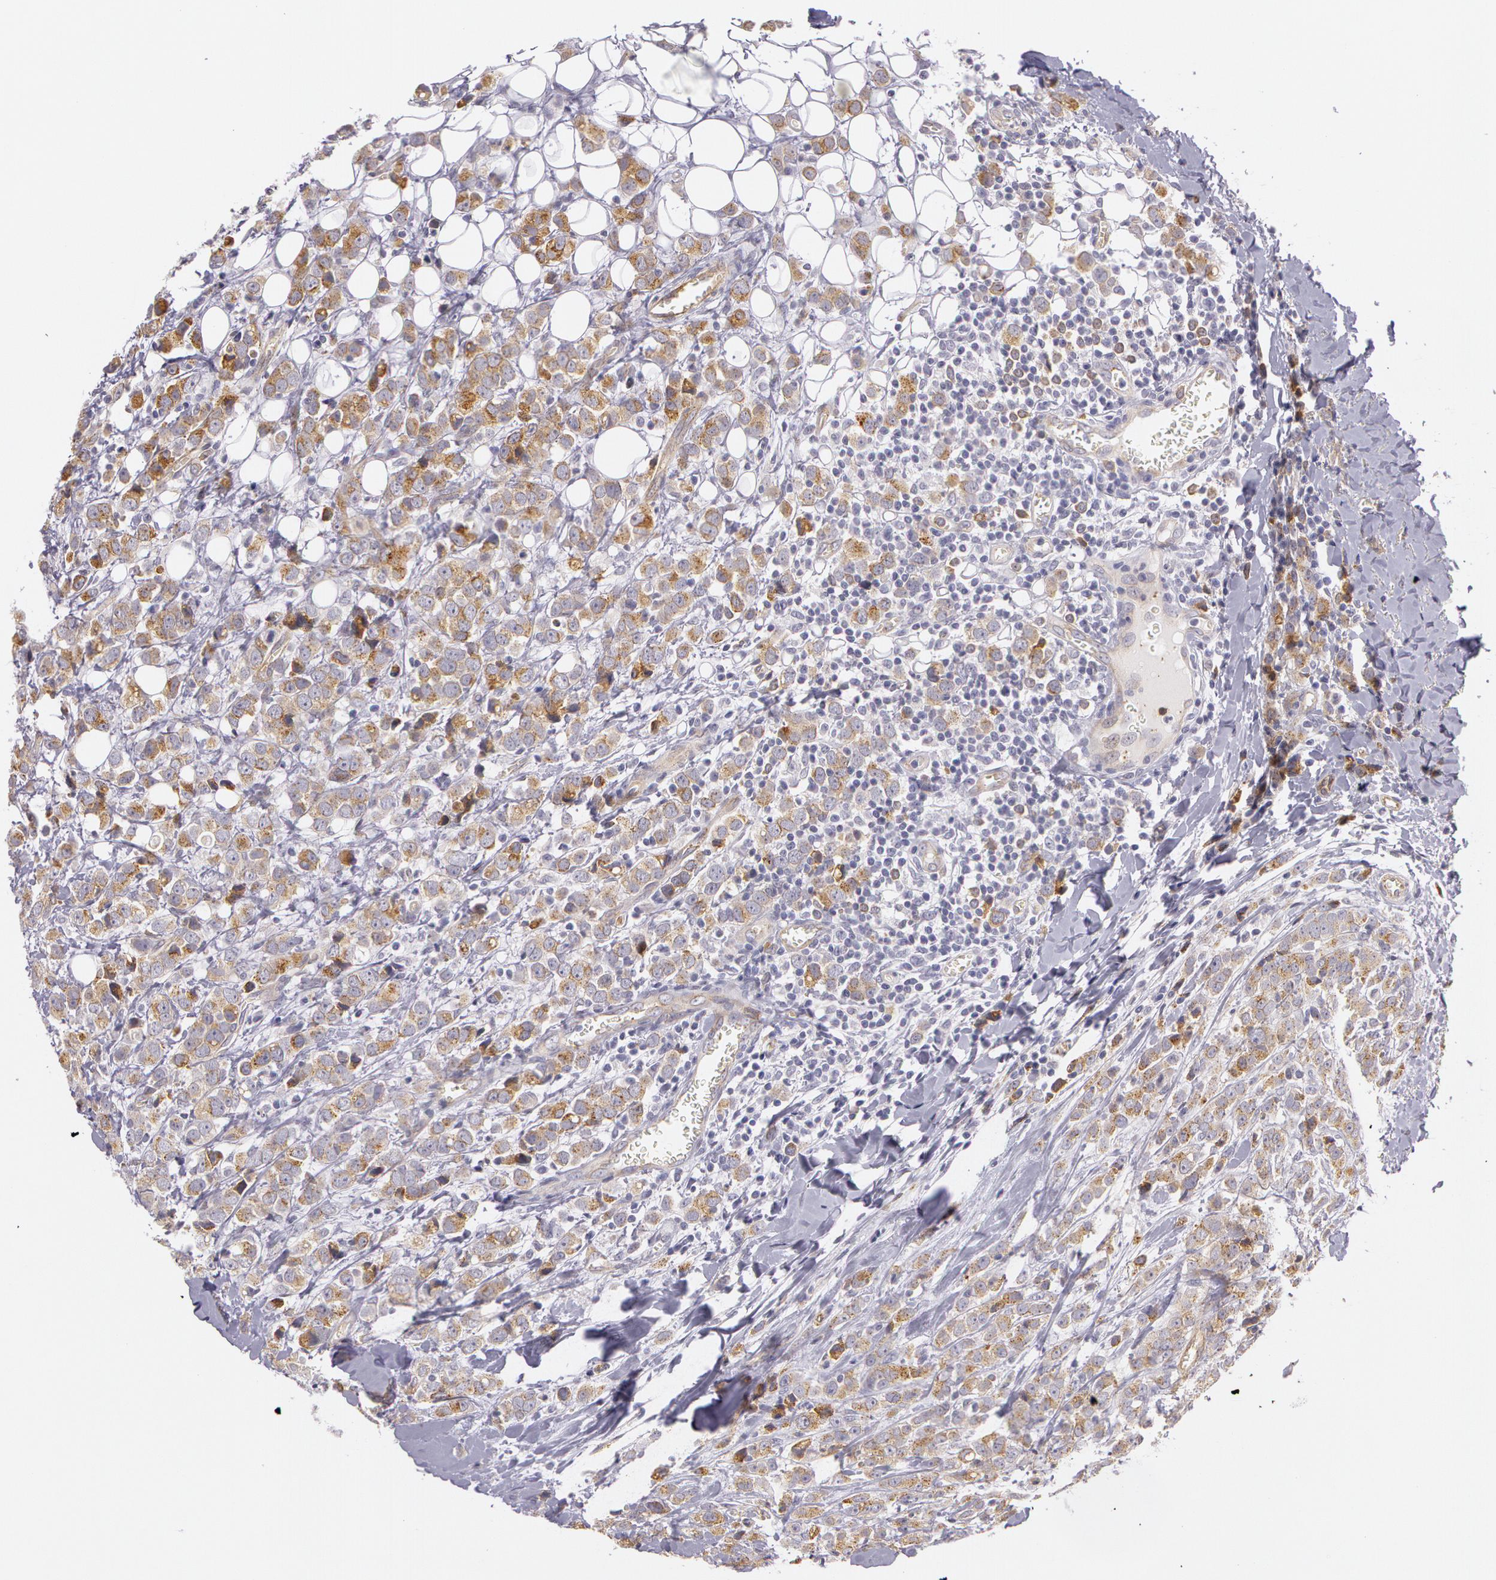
{"staining": {"intensity": "moderate", "quantity": ">75%", "location": "cytoplasmic/membranous"}, "tissue": "breast cancer", "cell_type": "Tumor cells", "image_type": "cancer", "snomed": [{"axis": "morphology", "description": "Lobular carcinoma"}, {"axis": "topography", "description": "Breast"}], "caption": "Breast lobular carcinoma stained with DAB (3,3'-diaminobenzidine) immunohistochemistry shows medium levels of moderate cytoplasmic/membranous expression in approximately >75% of tumor cells.", "gene": "APP", "patient": {"sex": "female", "age": 57}}